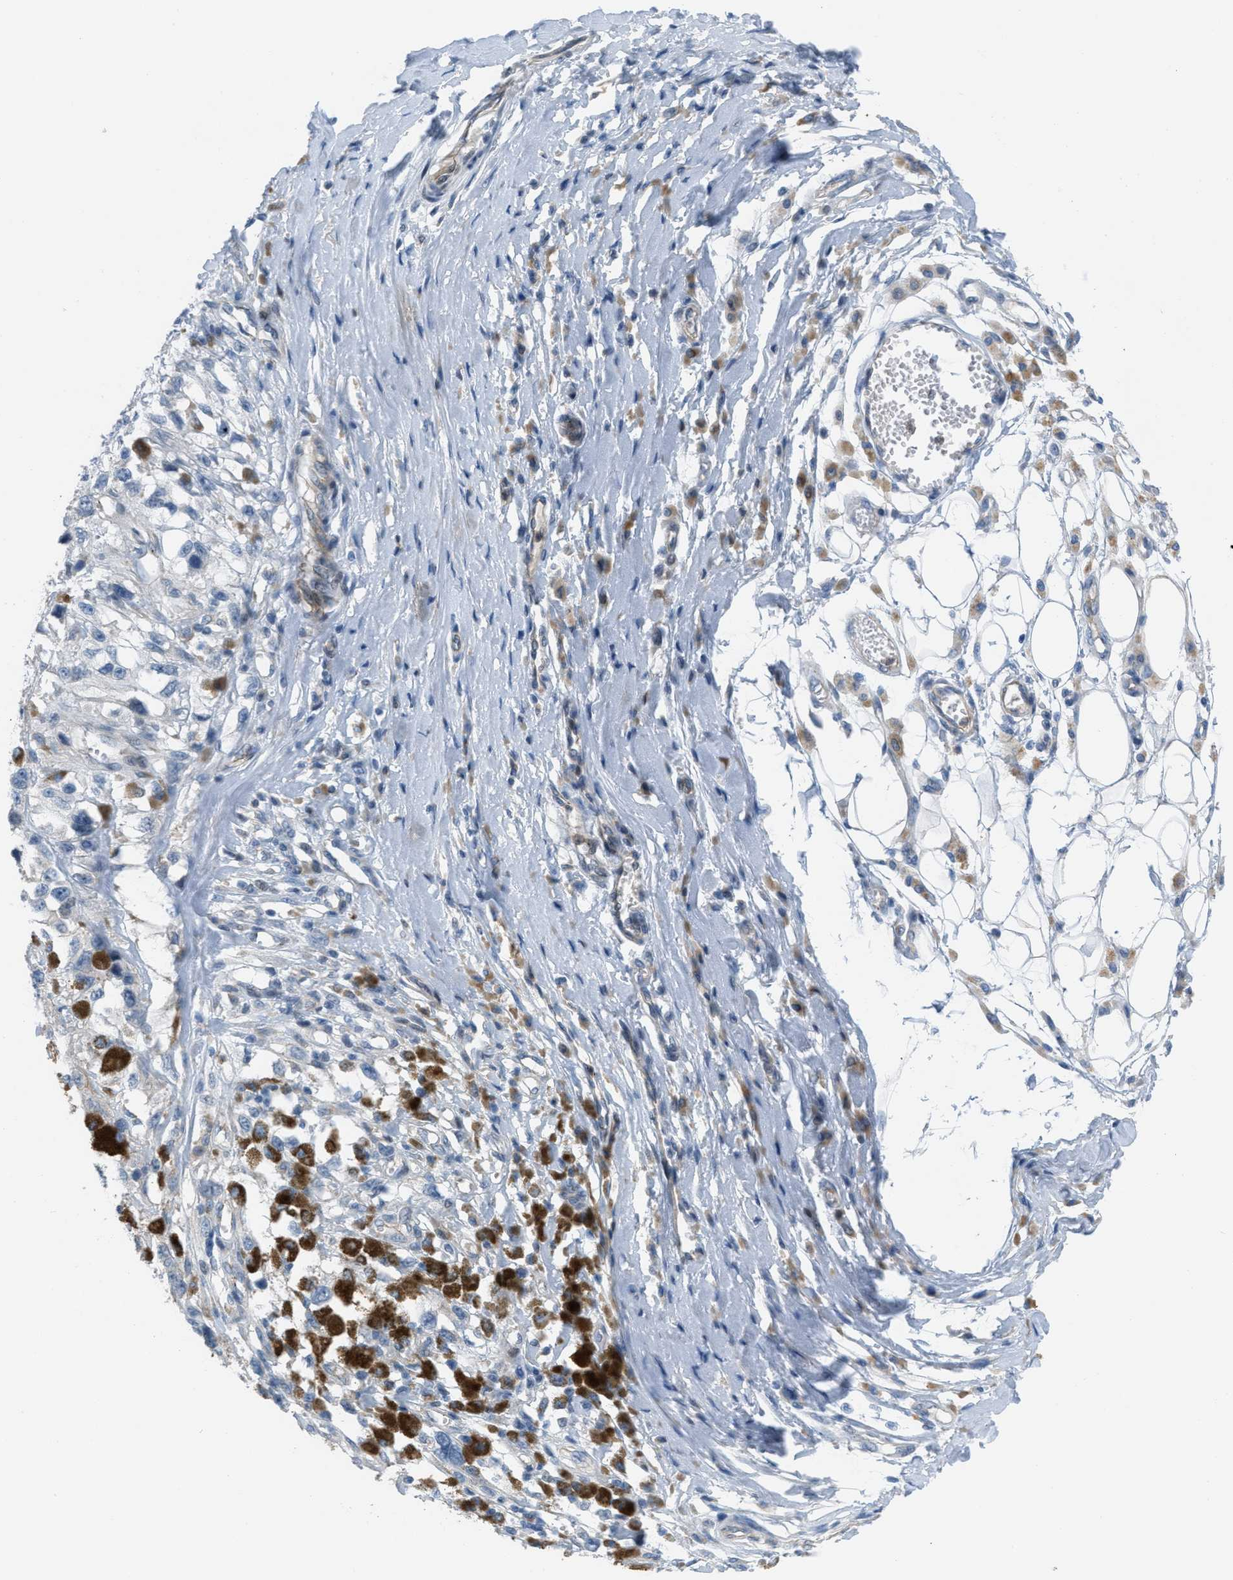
{"staining": {"intensity": "negative", "quantity": "none", "location": "none"}, "tissue": "melanoma", "cell_type": "Tumor cells", "image_type": "cancer", "snomed": [{"axis": "morphology", "description": "Malignant melanoma, Metastatic site"}, {"axis": "topography", "description": "Lymph node"}], "caption": "Tumor cells are negative for brown protein staining in melanoma.", "gene": "CRB3", "patient": {"sex": "male", "age": 59}}